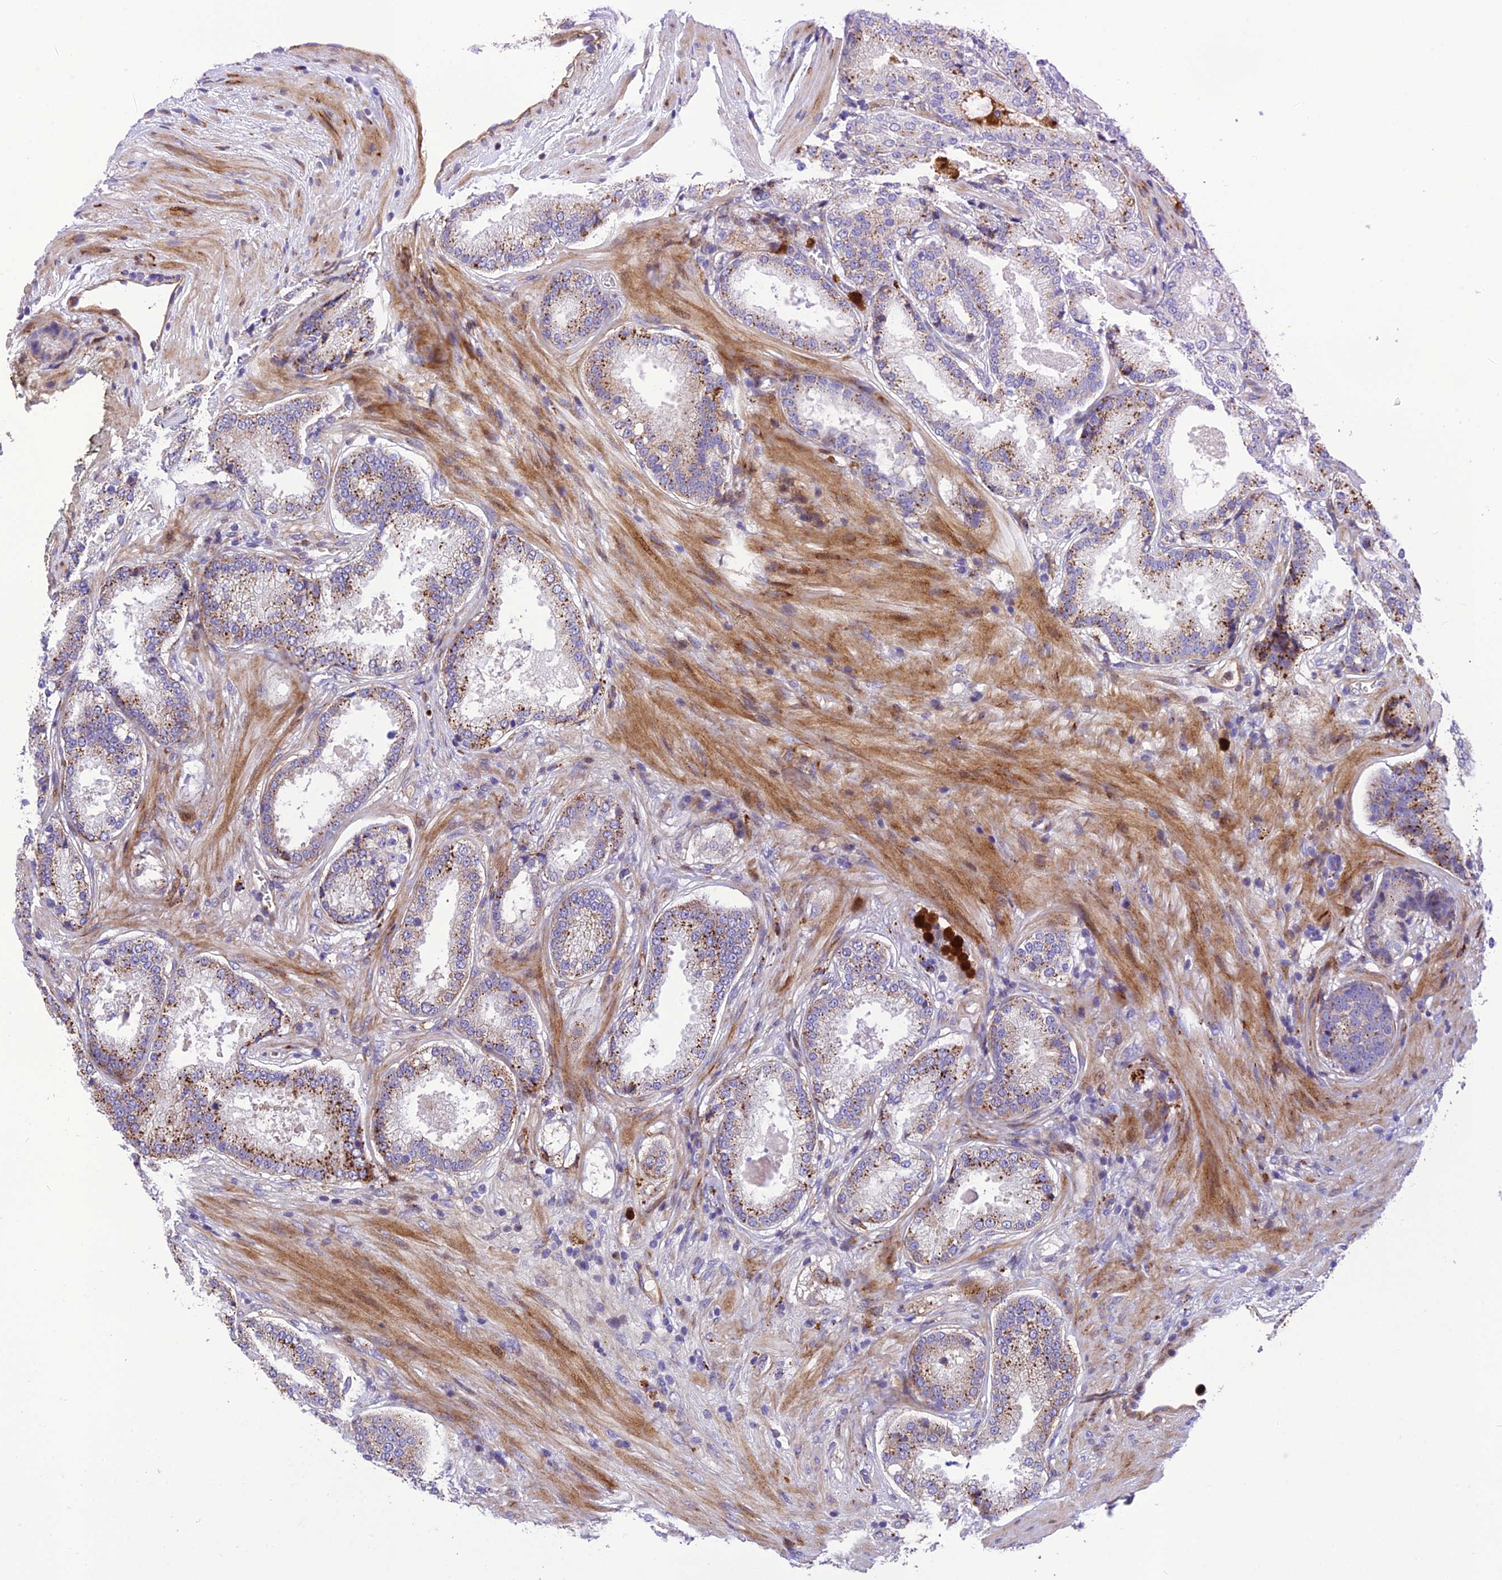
{"staining": {"intensity": "moderate", "quantity": ">75%", "location": "cytoplasmic/membranous"}, "tissue": "prostate cancer", "cell_type": "Tumor cells", "image_type": "cancer", "snomed": [{"axis": "morphology", "description": "Adenocarcinoma, Low grade"}, {"axis": "topography", "description": "Prostate"}], "caption": "A high-resolution photomicrograph shows immunohistochemistry (IHC) staining of prostate cancer (low-grade adenocarcinoma), which exhibits moderate cytoplasmic/membranous expression in approximately >75% of tumor cells.", "gene": "CPSF4L", "patient": {"sex": "male", "age": 59}}